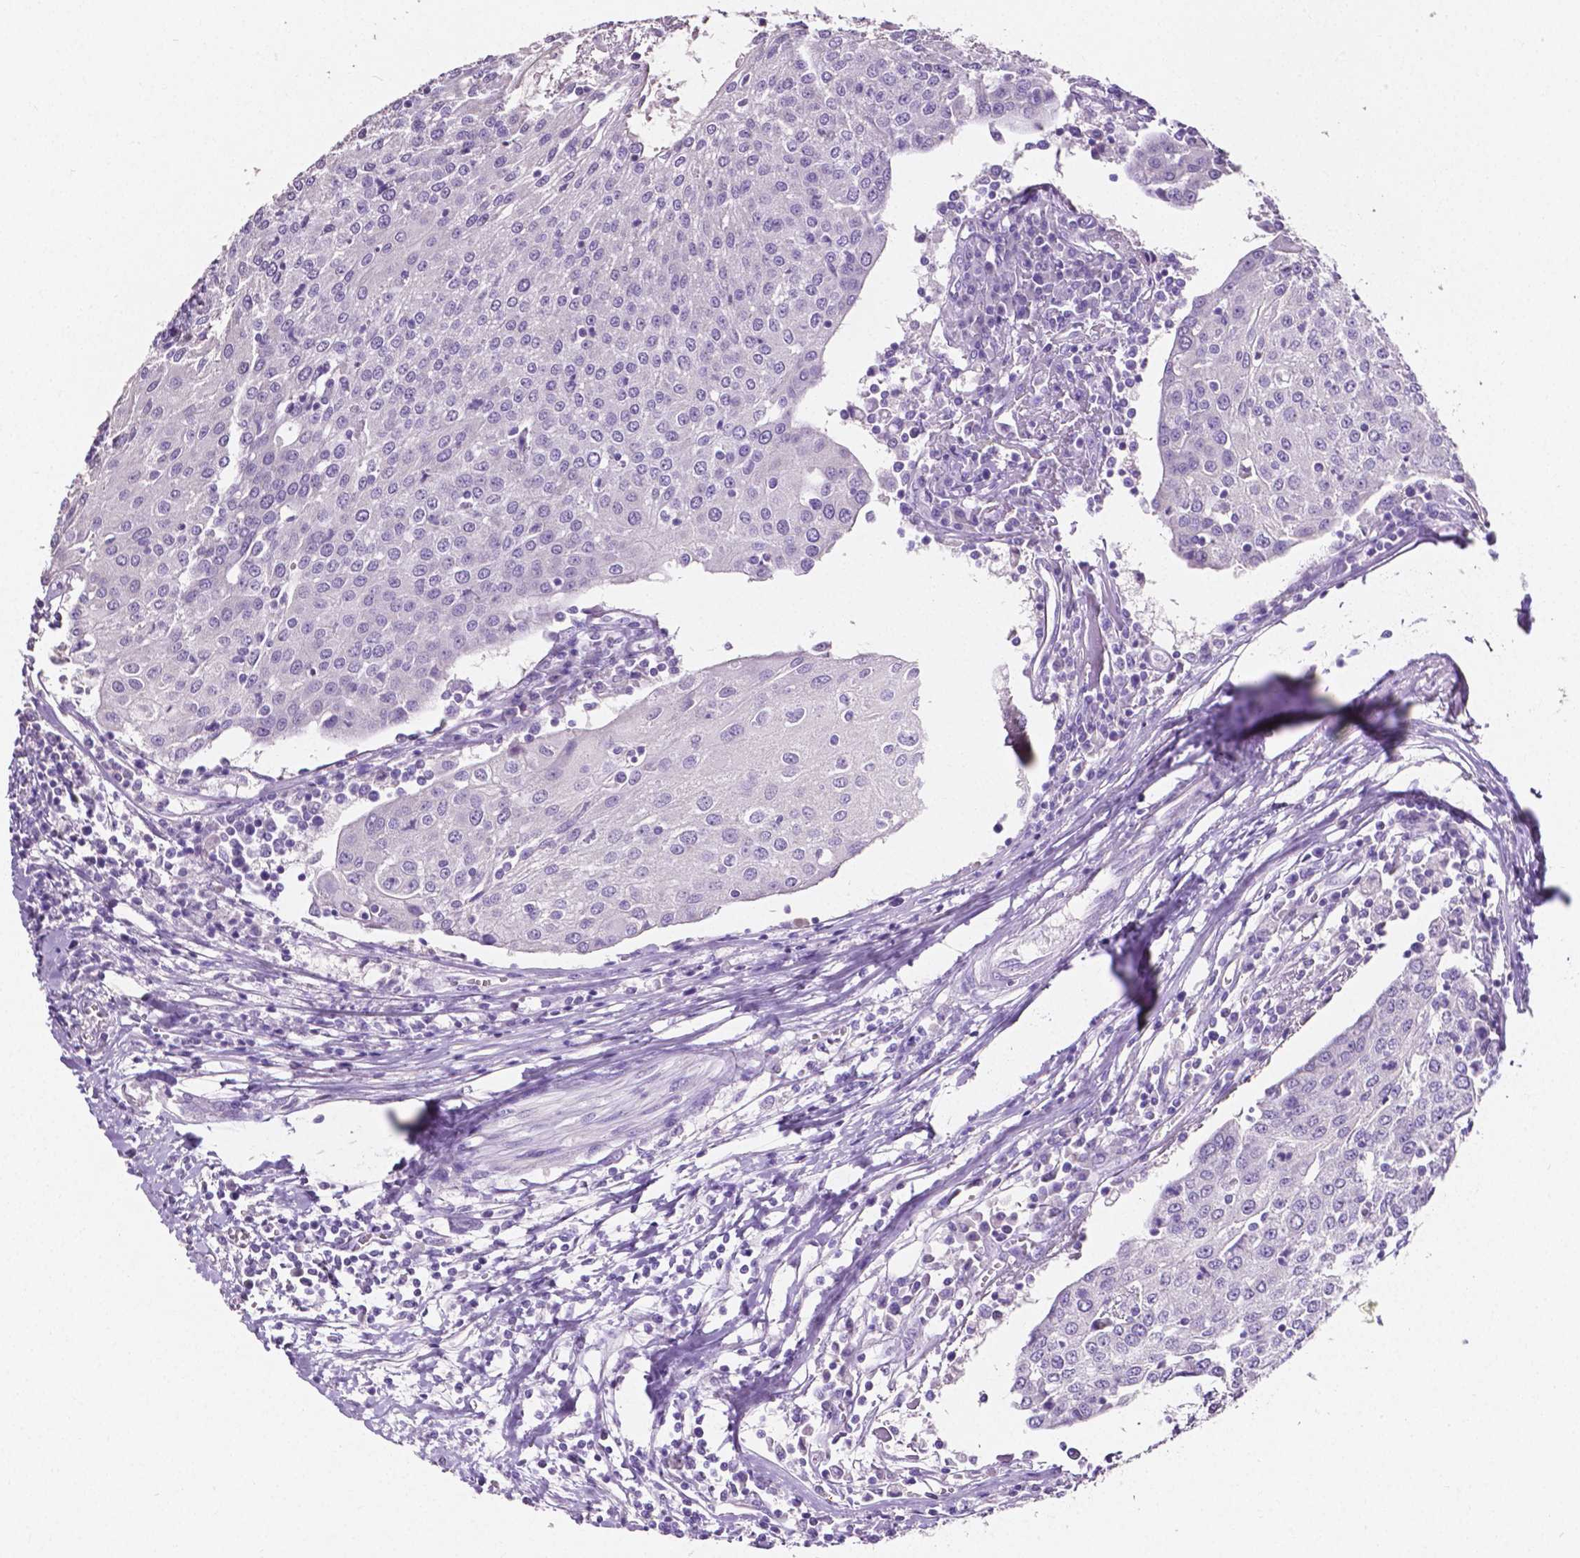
{"staining": {"intensity": "negative", "quantity": "none", "location": "none"}, "tissue": "urothelial cancer", "cell_type": "Tumor cells", "image_type": "cancer", "snomed": [{"axis": "morphology", "description": "Urothelial carcinoma, High grade"}, {"axis": "topography", "description": "Urinary bladder"}], "caption": "IHC micrograph of neoplastic tissue: human urothelial carcinoma (high-grade) stained with DAB demonstrates no significant protein positivity in tumor cells.", "gene": "SLC22A2", "patient": {"sex": "female", "age": 85}}